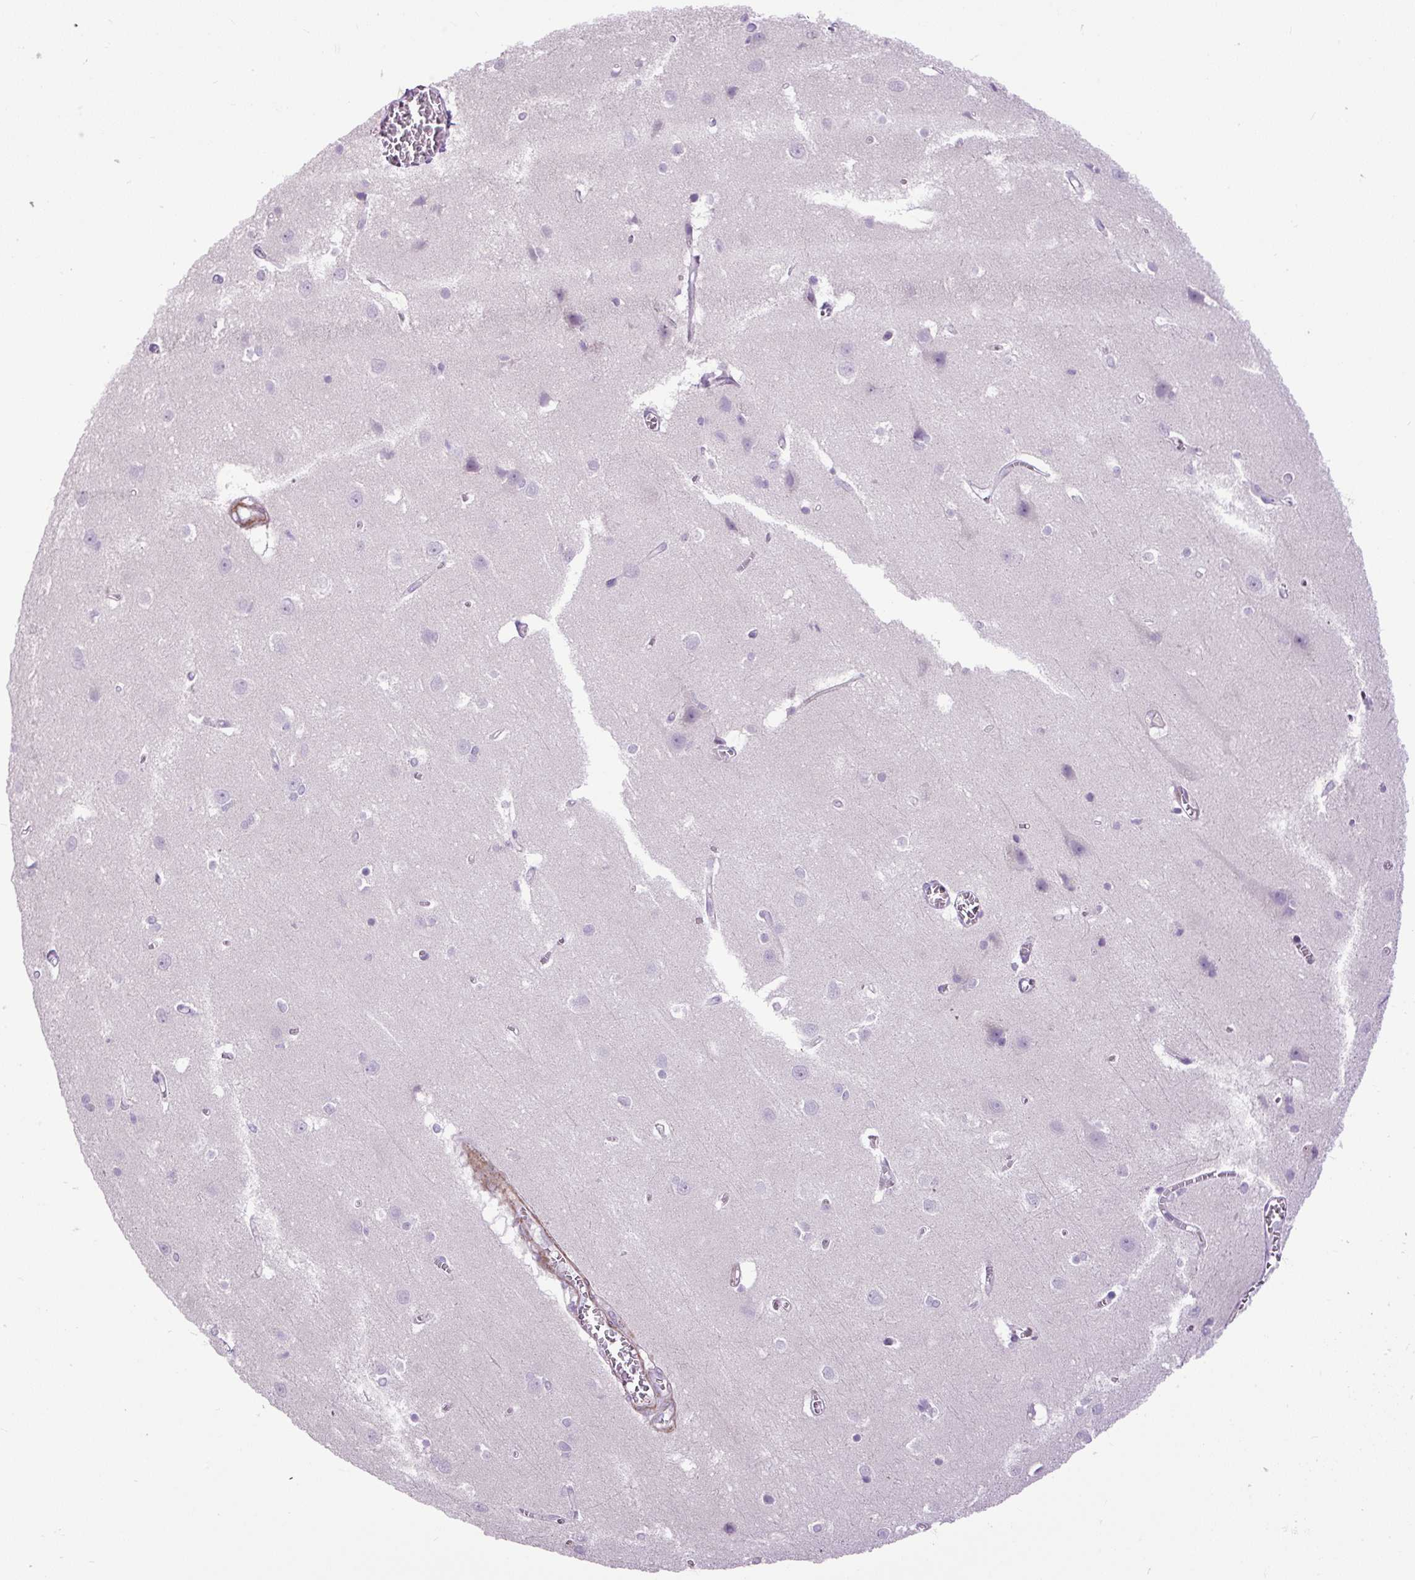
{"staining": {"intensity": "moderate", "quantity": "25%-75%", "location": "cytoplasmic/membranous"}, "tissue": "cerebral cortex", "cell_type": "Endothelial cells", "image_type": "normal", "snomed": [{"axis": "morphology", "description": "Normal tissue, NOS"}, {"axis": "topography", "description": "Cerebral cortex"}], "caption": "Immunohistochemistry of normal human cerebral cortex demonstrates medium levels of moderate cytoplasmic/membranous expression in about 25%-75% of endothelial cells. (DAB (3,3'-diaminobenzidine) IHC, brown staining for protein, blue staining for nuclei).", "gene": "ZNF197", "patient": {"sex": "male", "age": 37}}